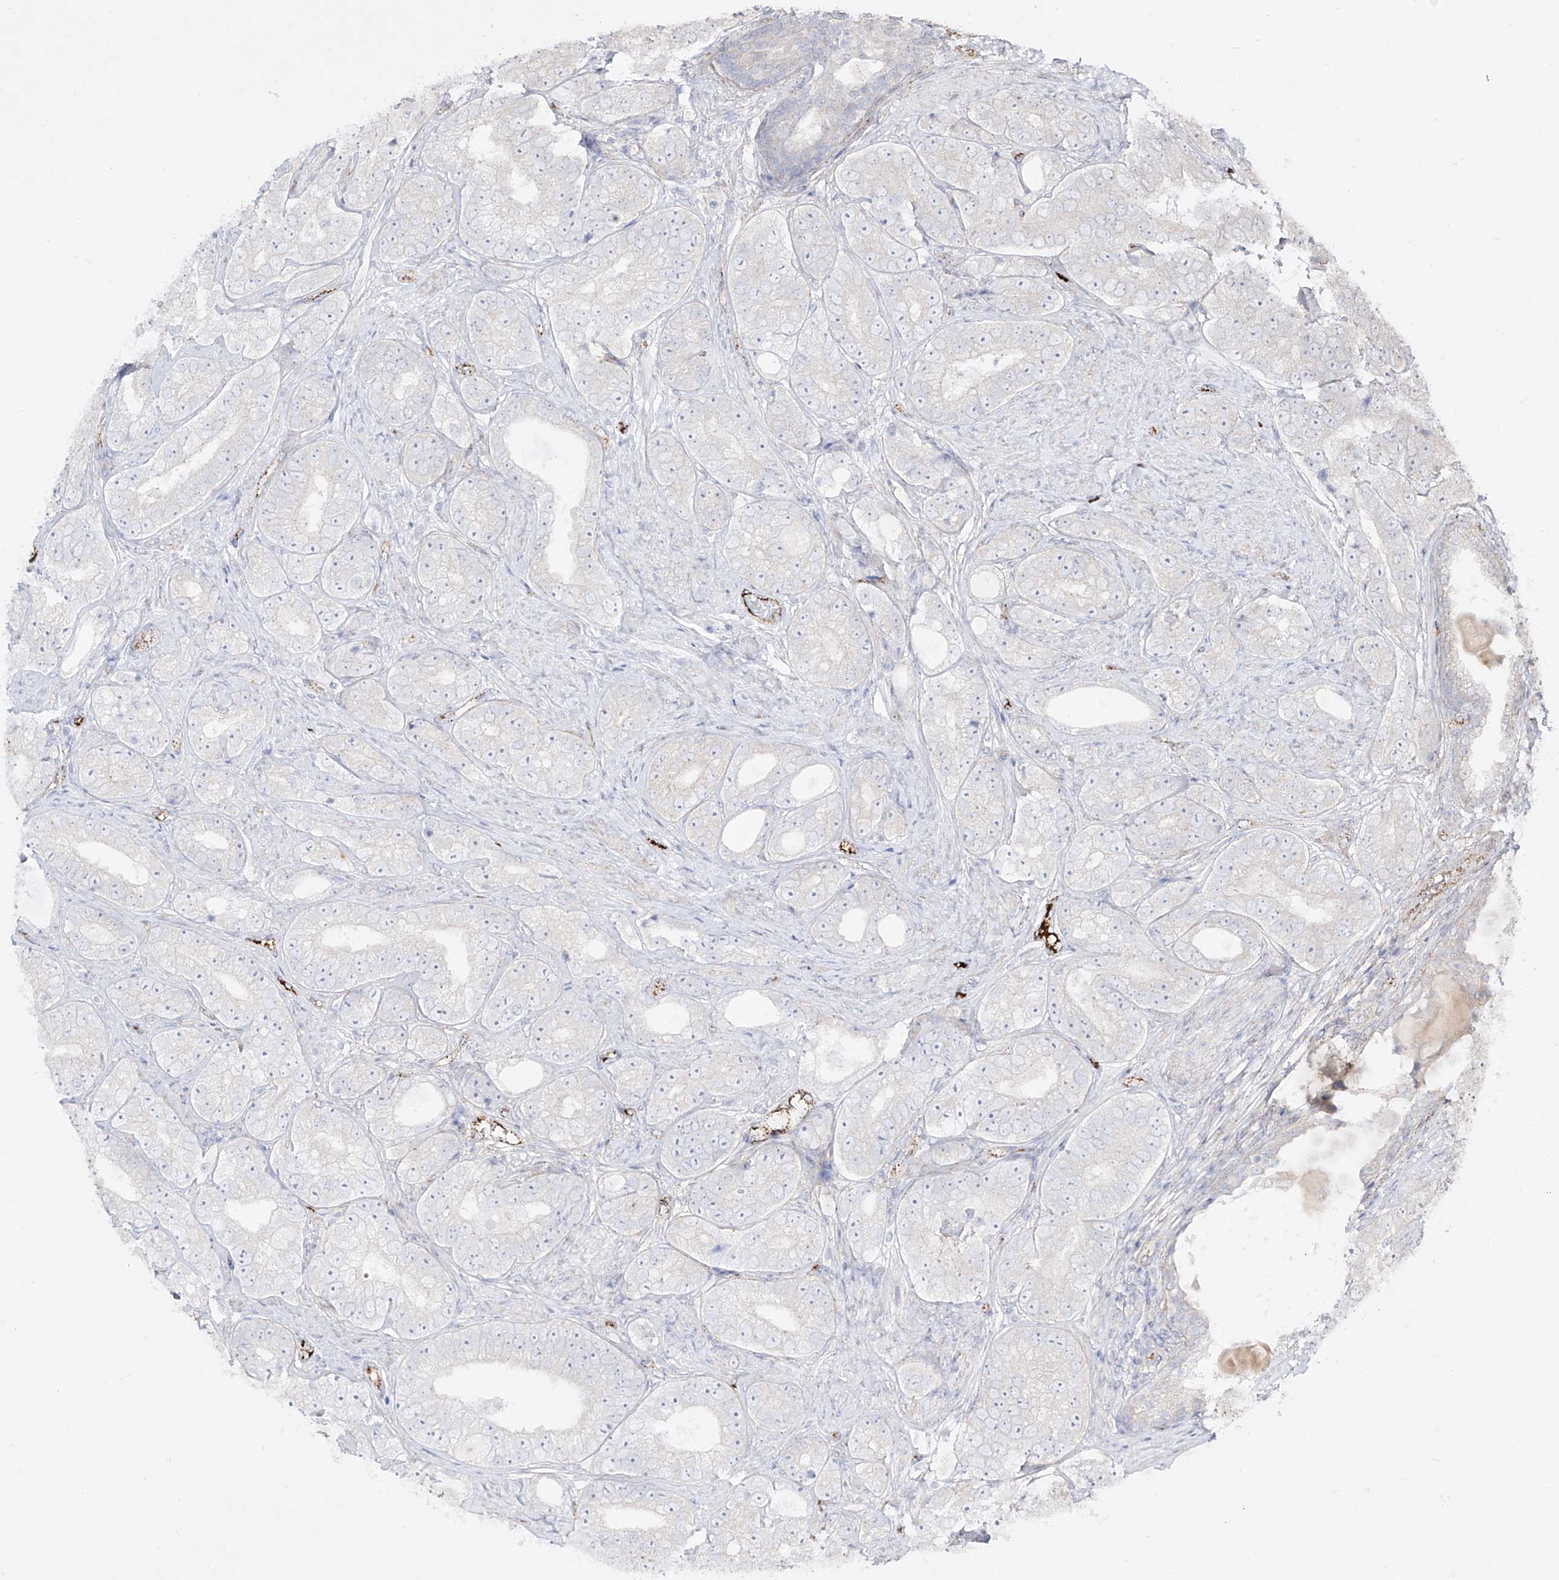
{"staining": {"intensity": "negative", "quantity": "none", "location": "none"}, "tissue": "prostate cancer", "cell_type": "Tumor cells", "image_type": "cancer", "snomed": [{"axis": "morphology", "description": "Adenocarcinoma, High grade"}, {"axis": "topography", "description": "Prostate"}], "caption": "This image is of prostate cancer (high-grade adenocarcinoma) stained with IHC to label a protein in brown with the nuclei are counter-stained blue. There is no expression in tumor cells.", "gene": "ZGRF1", "patient": {"sex": "male", "age": 56}}